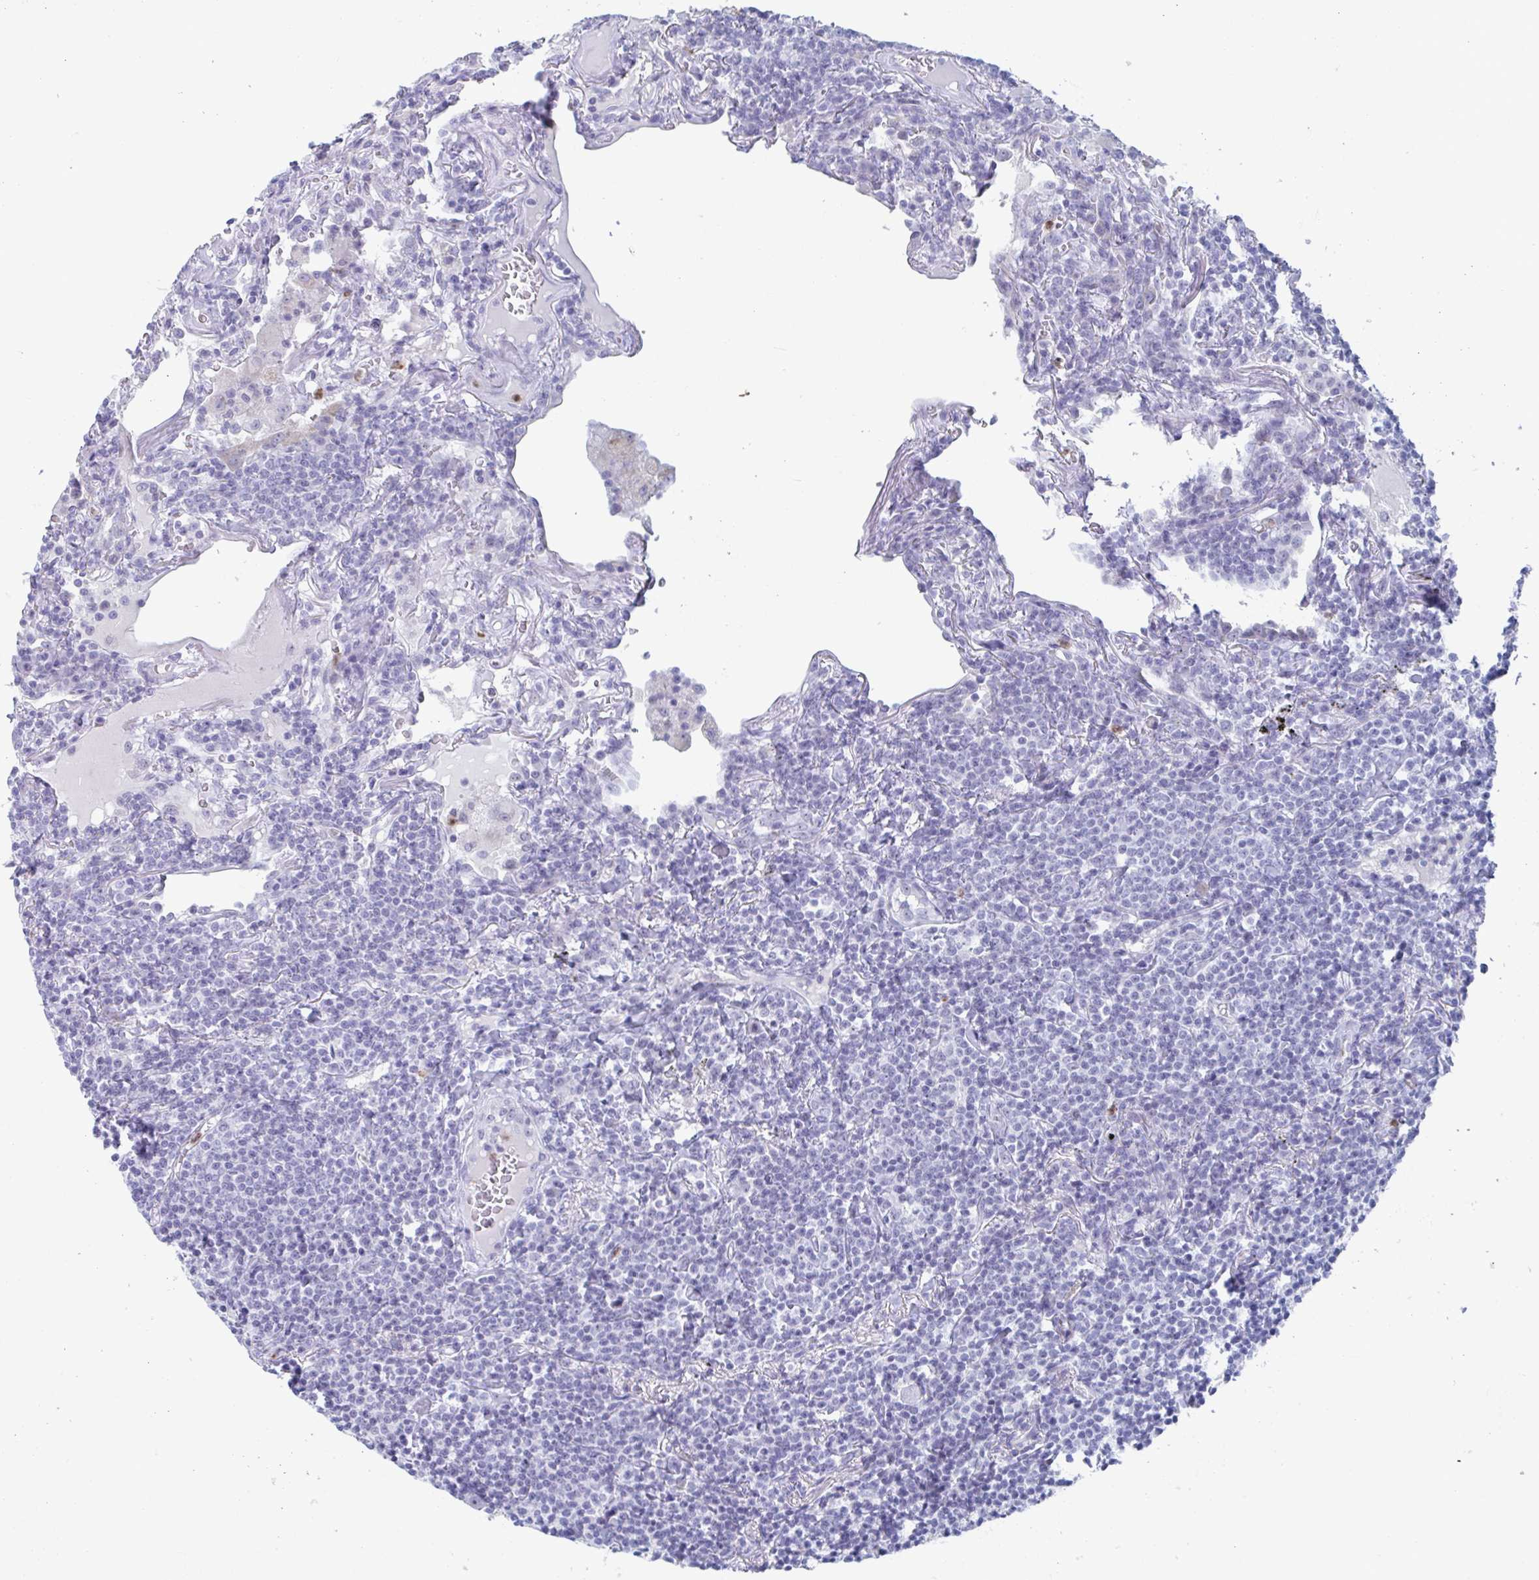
{"staining": {"intensity": "negative", "quantity": "none", "location": "none"}, "tissue": "lymphoma", "cell_type": "Tumor cells", "image_type": "cancer", "snomed": [{"axis": "morphology", "description": "Malignant lymphoma, non-Hodgkin's type, Low grade"}, {"axis": "topography", "description": "Lung"}], "caption": "High power microscopy photomicrograph of an immunohistochemistry (IHC) image of lymphoma, revealing no significant expression in tumor cells.", "gene": "CYP4F11", "patient": {"sex": "female", "age": 71}}